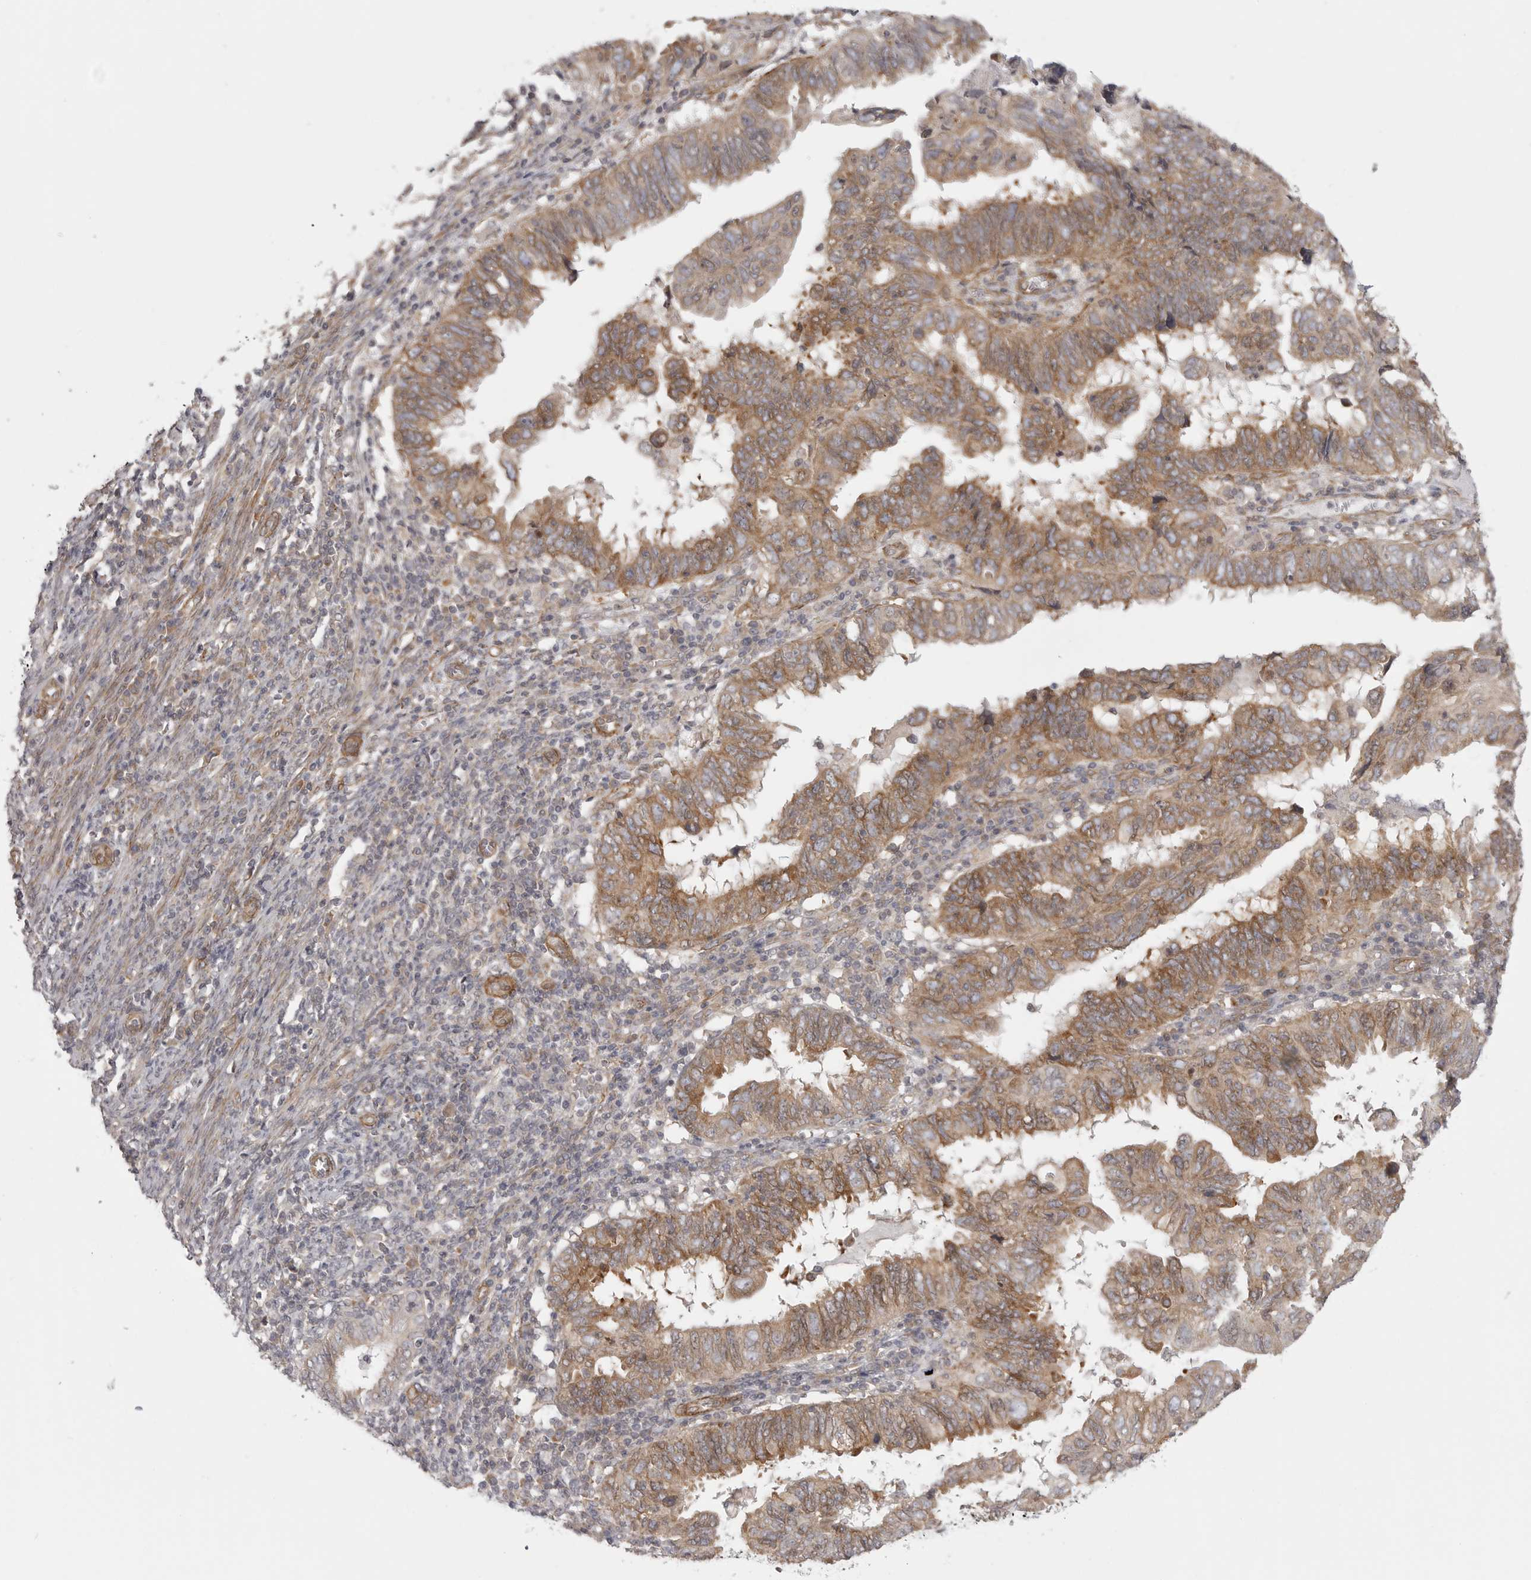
{"staining": {"intensity": "moderate", "quantity": ">75%", "location": "cytoplasmic/membranous"}, "tissue": "endometrial cancer", "cell_type": "Tumor cells", "image_type": "cancer", "snomed": [{"axis": "morphology", "description": "Adenocarcinoma, NOS"}, {"axis": "topography", "description": "Uterus"}], "caption": "The micrograph exhibits immunohistochemical staining of endometrial cancer (adenocarcinoma). There is moderate cytoplasmic/membranous positivity is identified in approximately >75% of tumor cells.", "gene": "CERS2", "patient": {"sex": "female", "age": 77}}